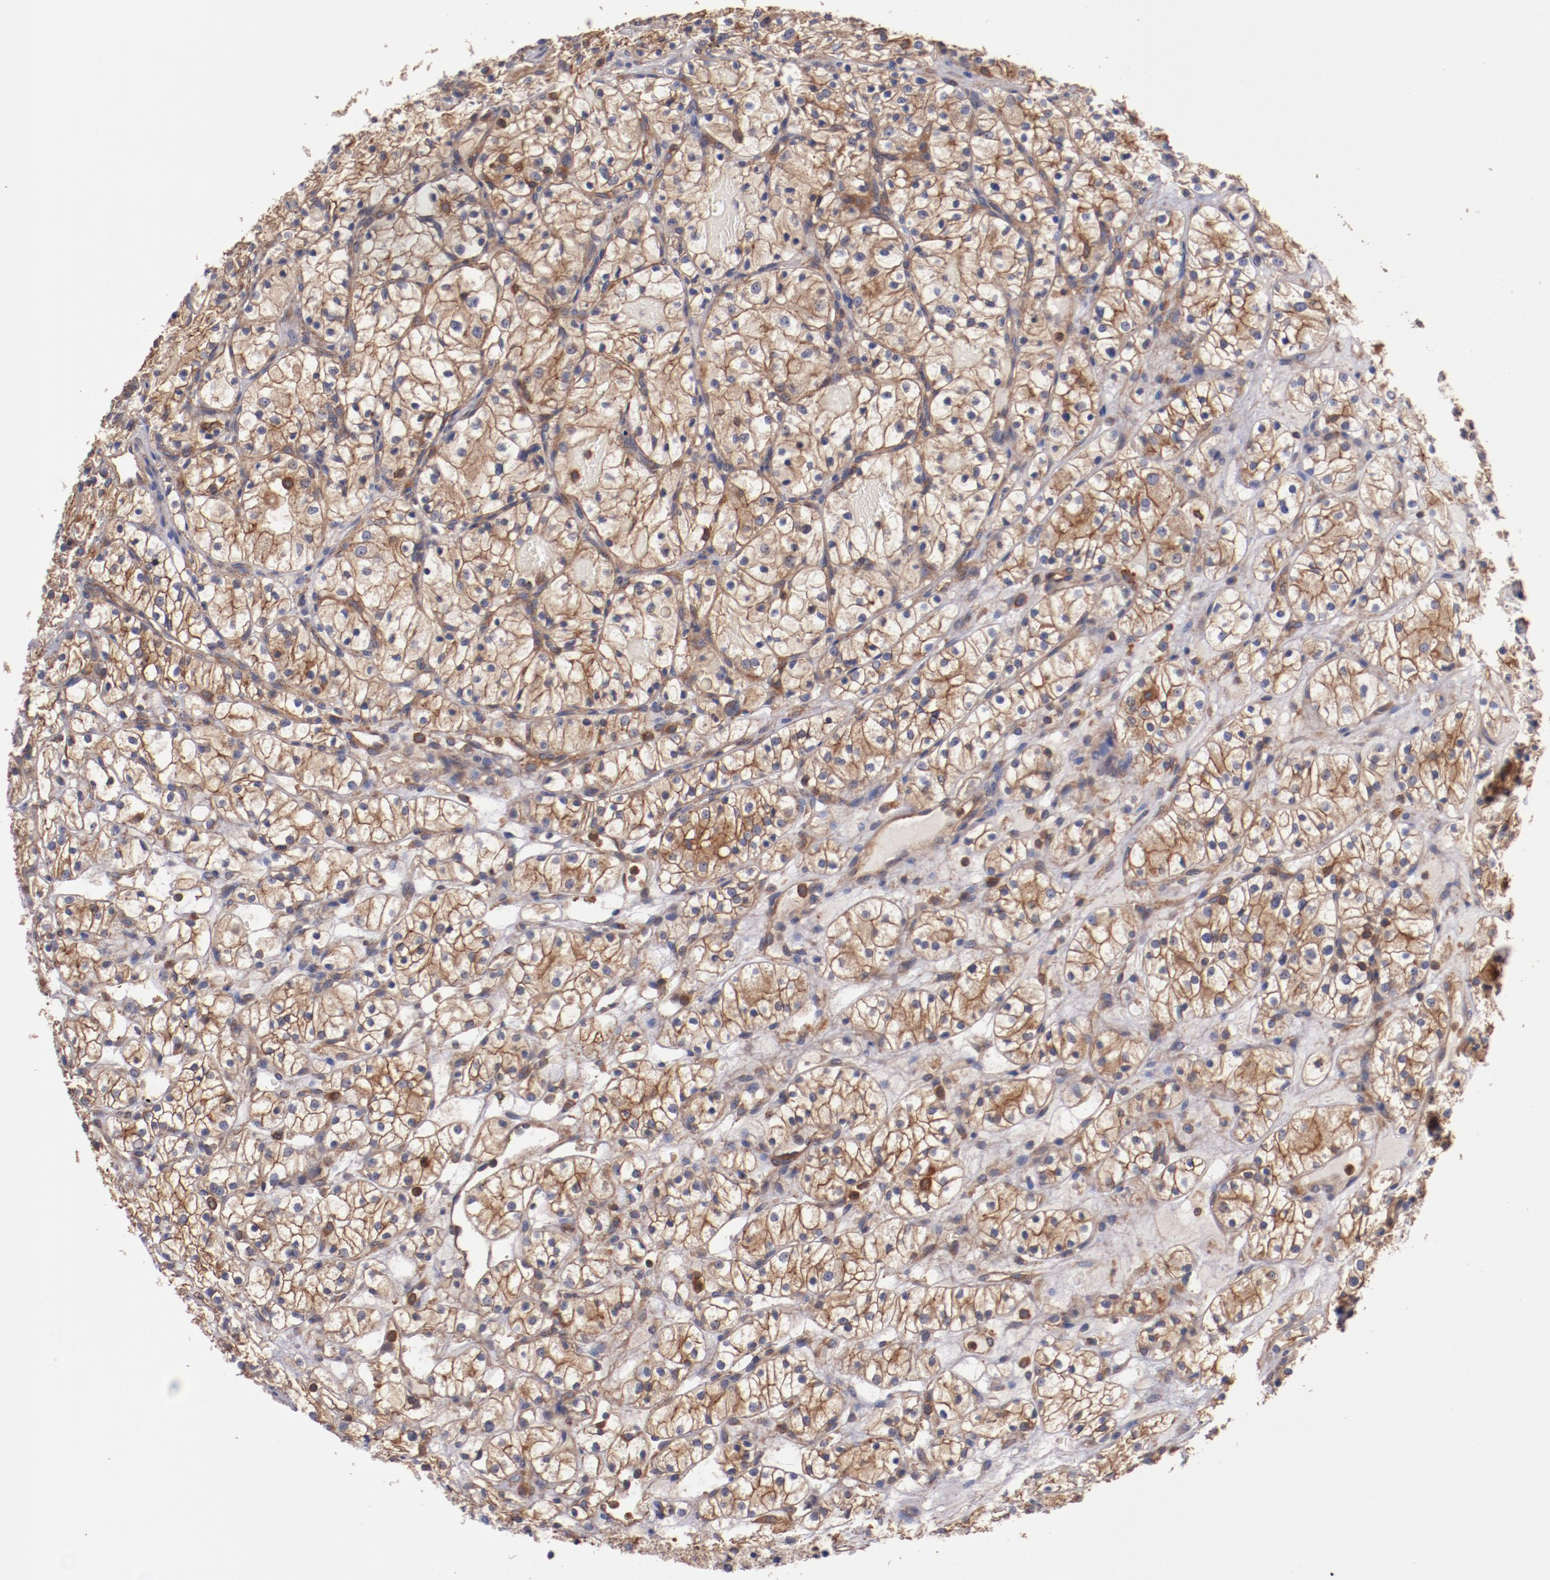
{"staining": {"intensity": "strong", "quantity": ">75%", "location": "cytoplasmic/membranous"}, "tissue": "renal cancer", "cell_type": "Tumor cells", "image_type": "cancer", "snomed": [{"axis": "morphology", "description": "Adenocarcinoma, NOS"}, {"axis": "topography", "description": "Kidney"}], "caption": "Protein positivity by IHC demonstrates strong cytoplasmic/membranous staining in about >75% of tumor cells in adenocarcinoma (renal).", "gene": "TMOD3", "patient": {"sex": "female", "age": 60}}